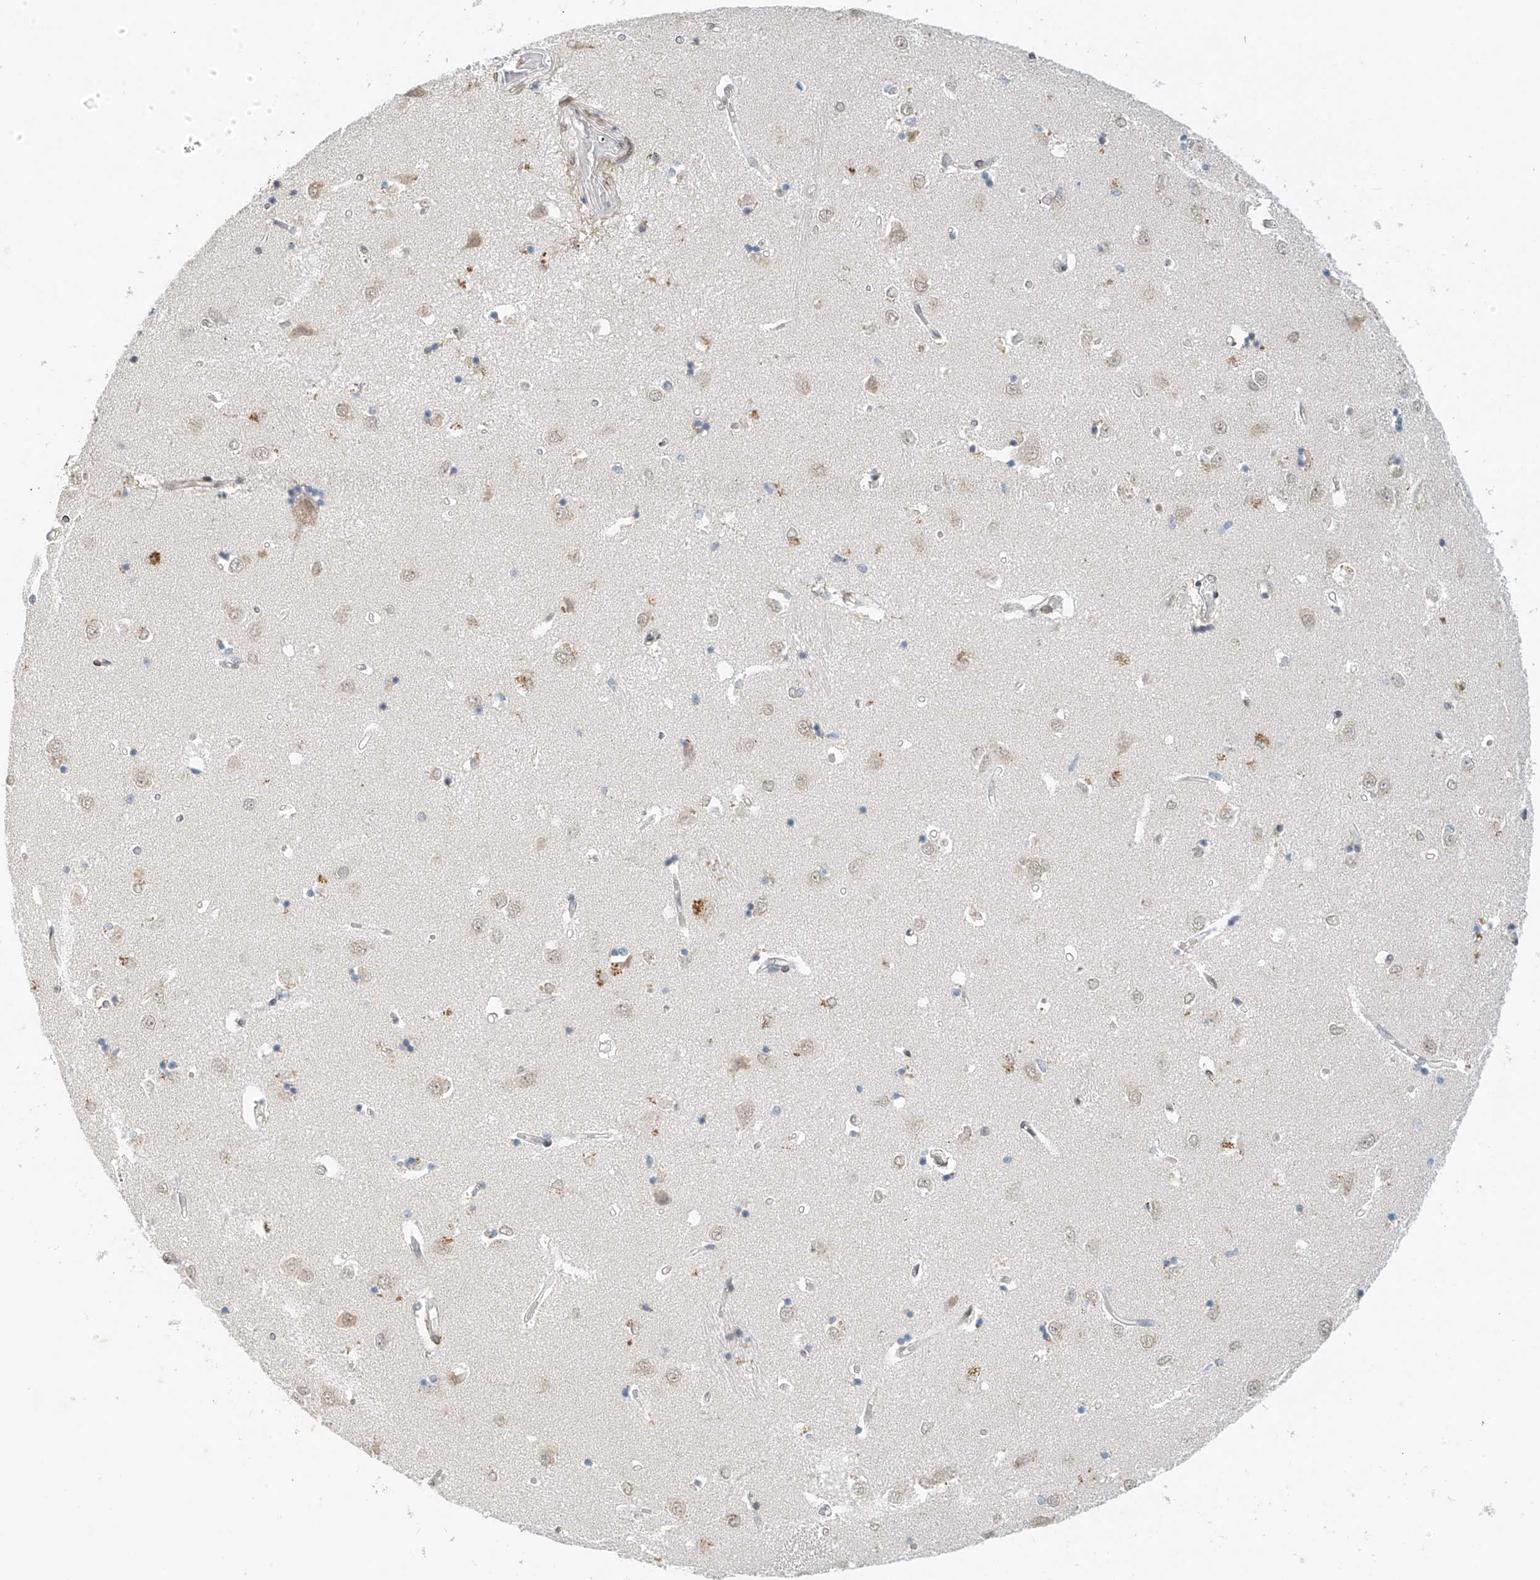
{"staining": {"intensity": "weak", "quantity": "25%-75%", "location": "cytoplasmic/membranous,nuclear"}, "tissue": "caudate", "cell_type": "Glial cells", "image_type": "normal", "snomed": [{"axis": "morphology", "description": "Normal tissue, NOS"}, {"axis": "topography", "description": "Lateral ventricle wall"}], "caption": "High-power microscopy captured an immunohistochemistry micrograph of benign caudate, revealing weak cytoplasmic/membranous,nuclear staining in approximately 25%-75% of glial cells.", "gene": "STARD9", "patient": {"sex": "male", "age": 45}}